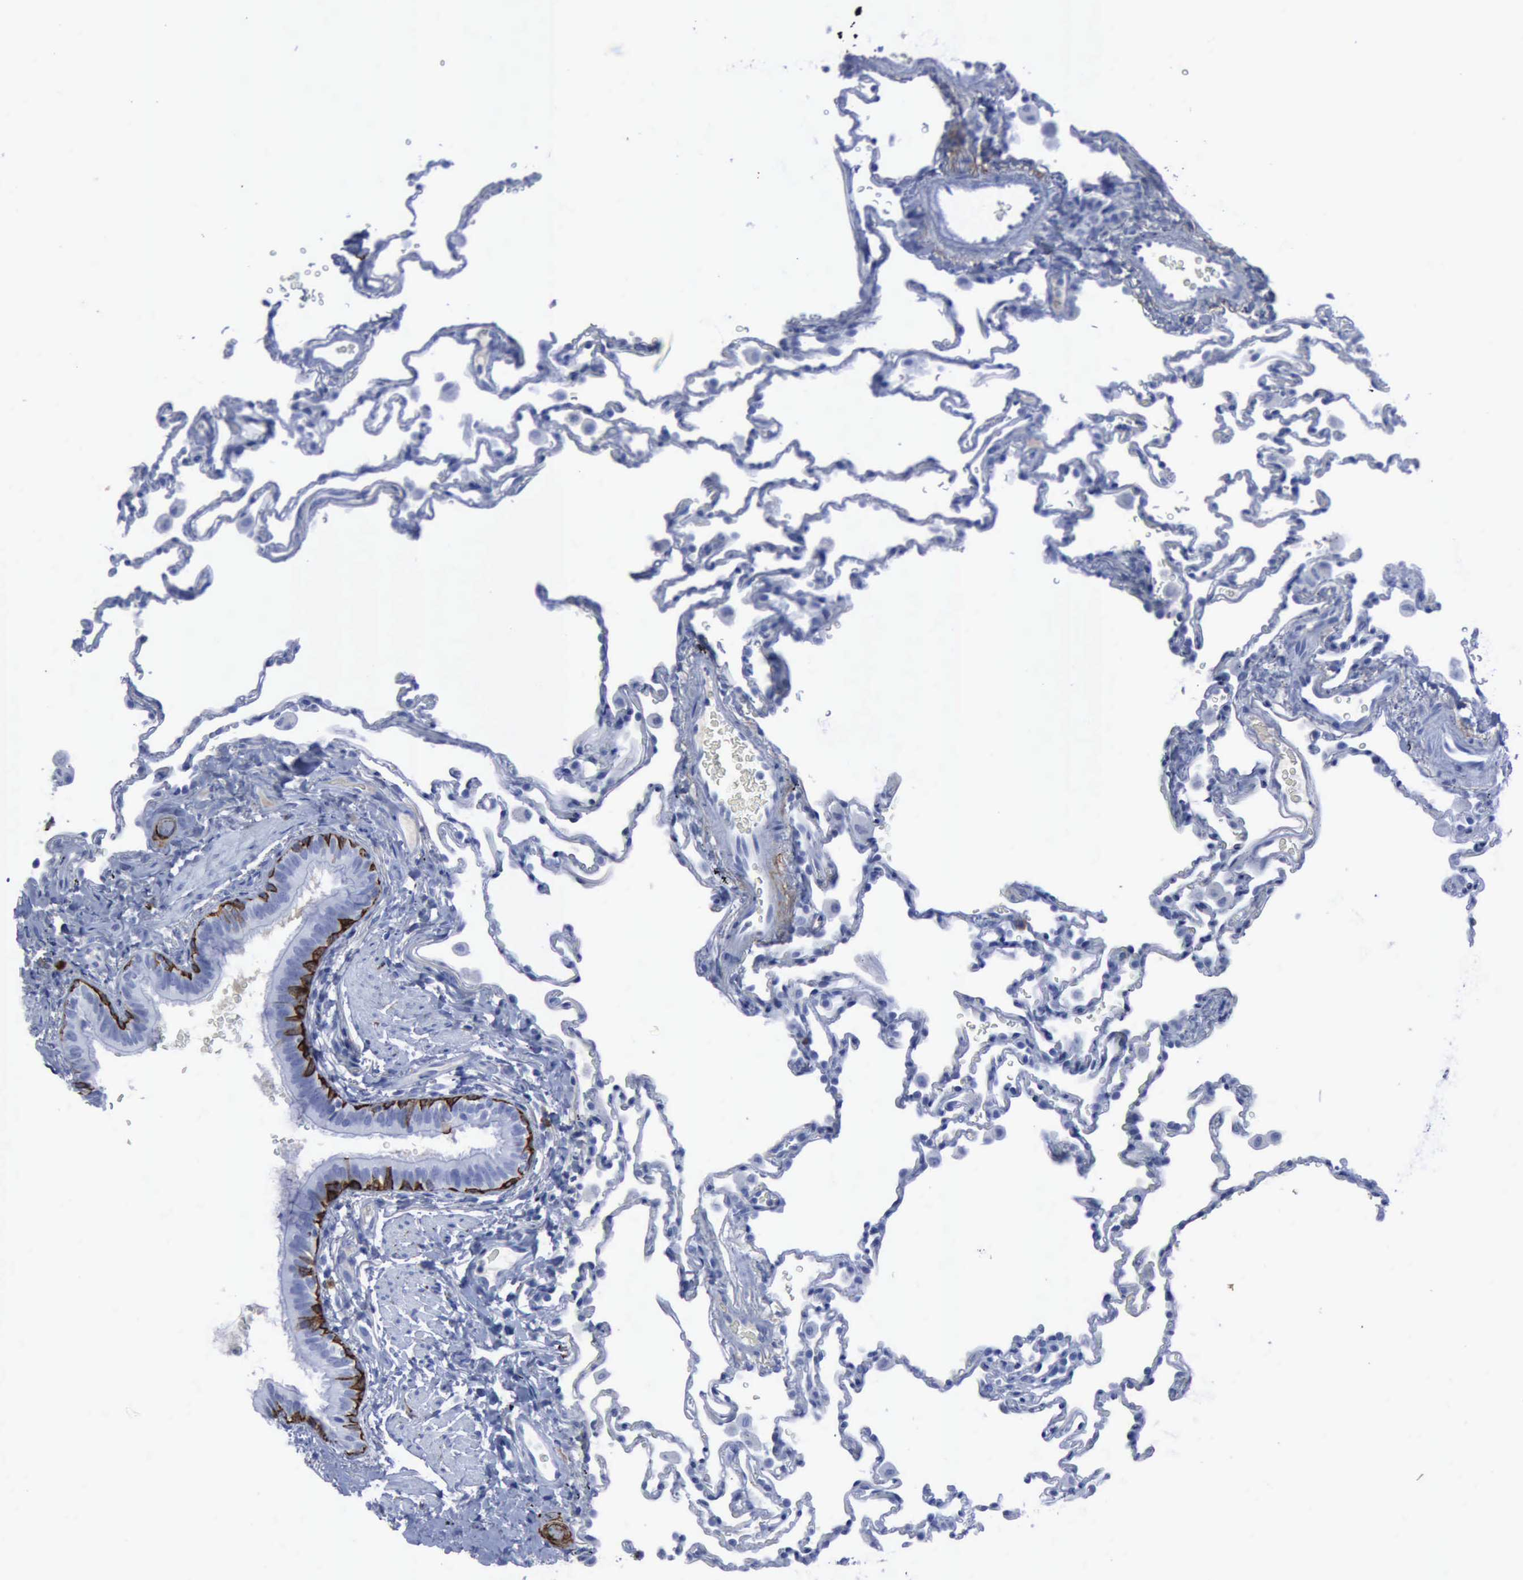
{"staining": {"intensity": "negative", "quantity": "none", "location": "none"}, "tissue": "lung", "cell_type": "Alveolar cells", "image_type": "normal", "snomed": [{"axis": "morphology", "description": "Normal tissue, NOS"}, {"axis": "topography", "description": "Lung"}], "caption": "This is an IHC micrograph of normal lung. There is no staining in alveolar cells.", "gene": "NGFR", "patient": {"sex": "male", "age": 59}}